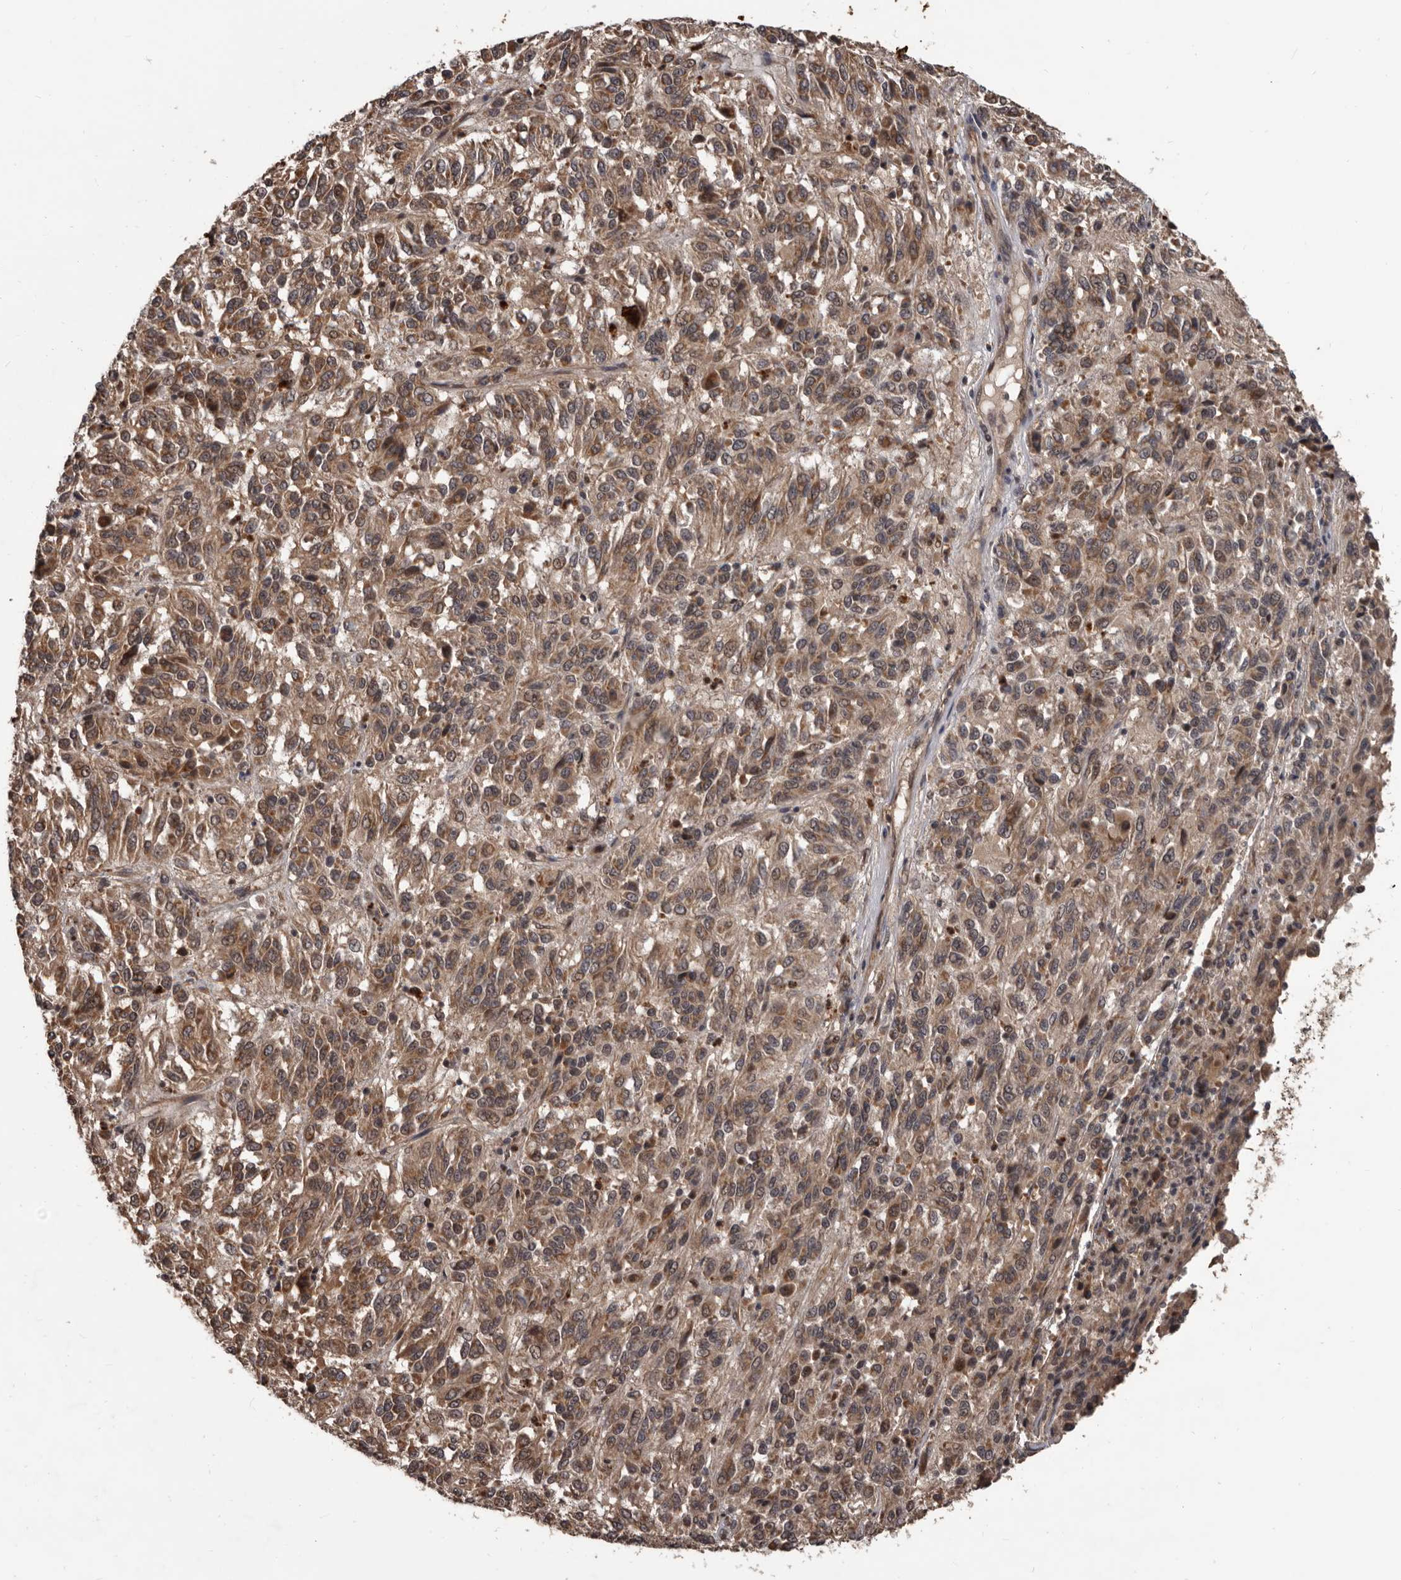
{"staining": {"intensity": "weak", "quantity": ">75%", "location": "cytoplasmic/membranous"}, "tissue": "melanoma", "cell_type": "Tumor cells", "image_type": "cancer", "snomed": [{"axis": "morphology", "description": "Malignant melanoma, Metastatic site"}, {"axis": "topography", "description": "Lung"}], "caption": "Malignant melanoma (metastatic site) stained with a brown dye reveals weak cytoplasmic/membranous positive staining in approximately >75% of tumor cells.", "gene": "AHR", "patient": {"sex": "male", "age": 64}}